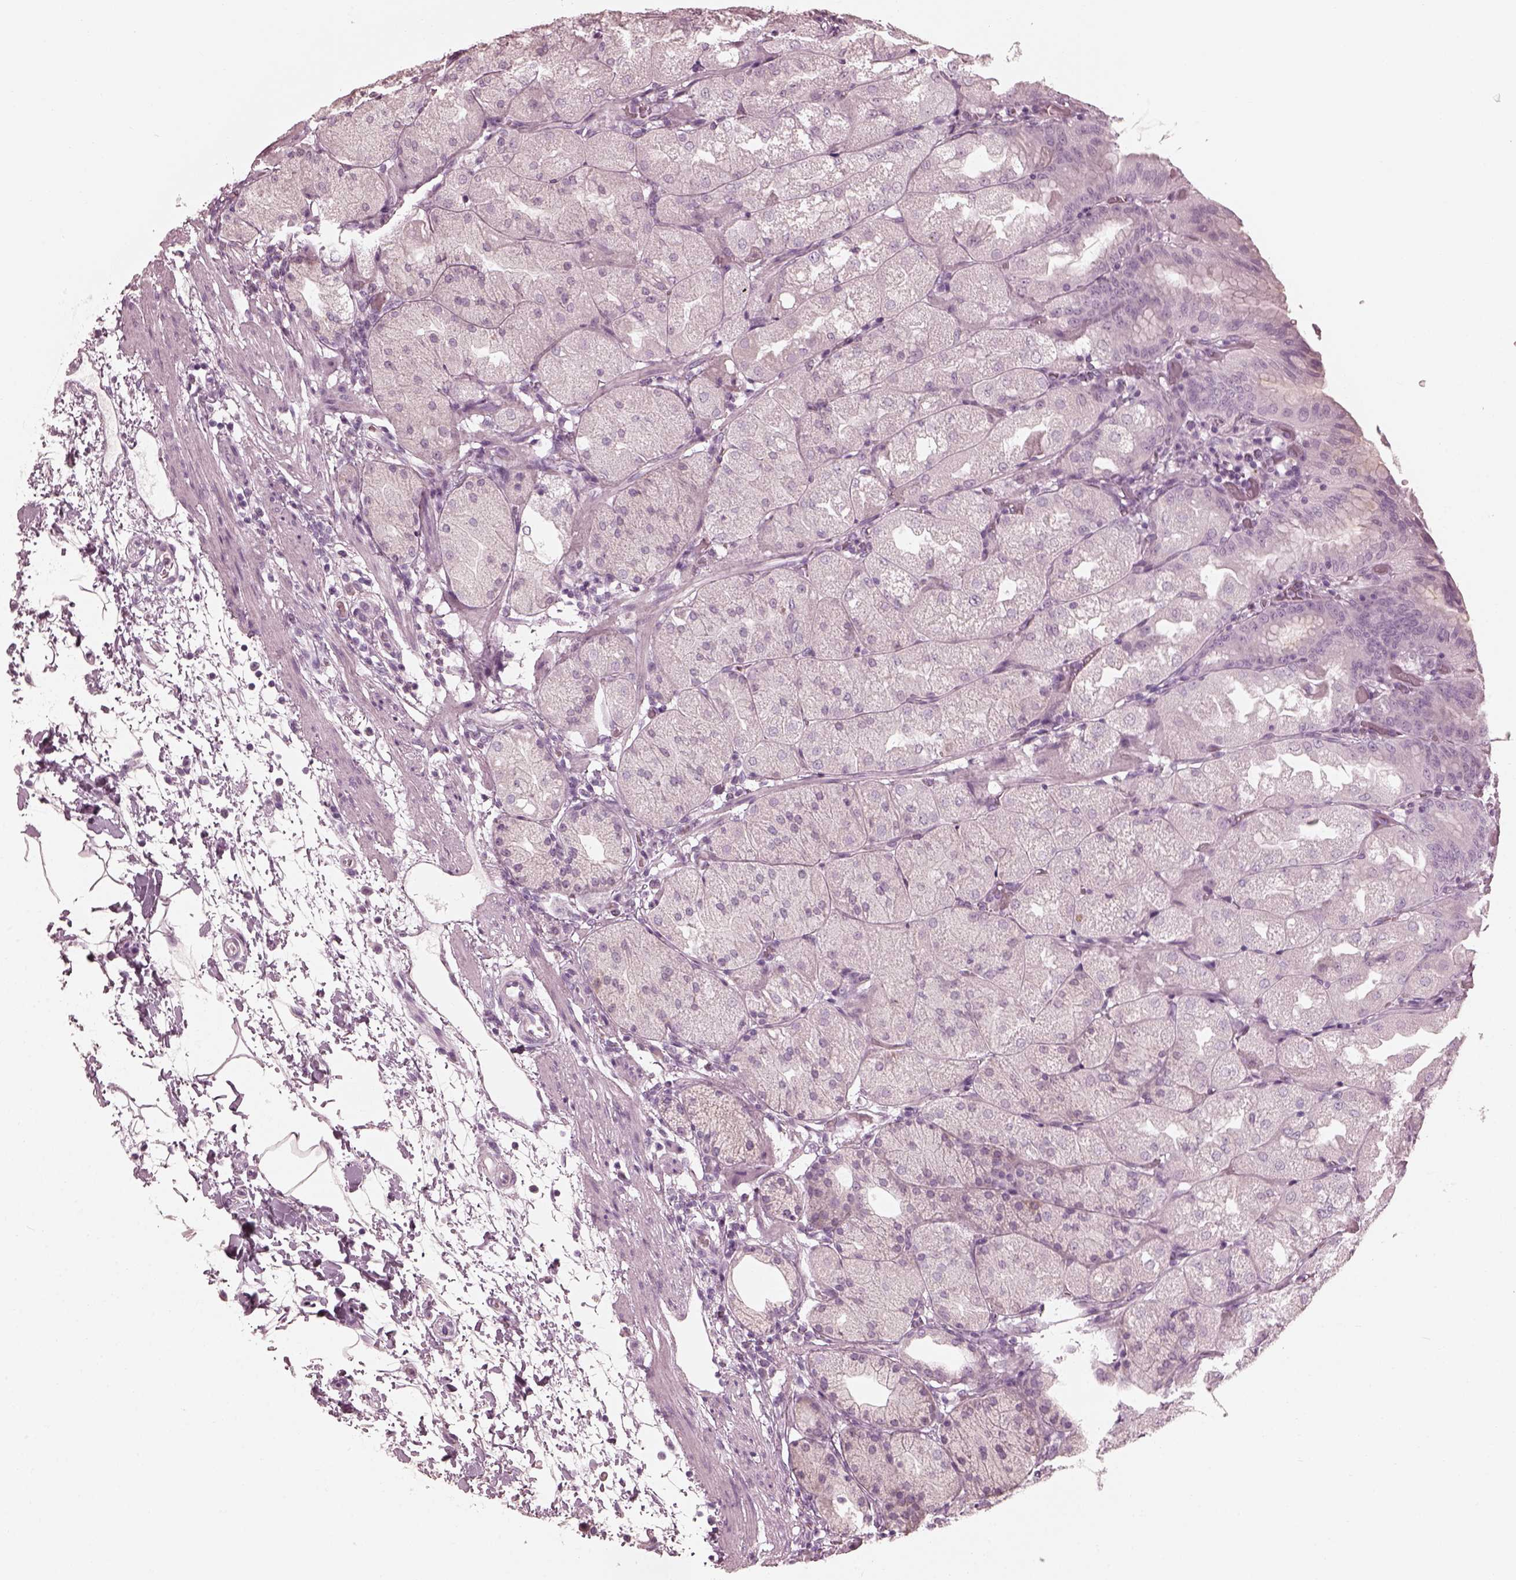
{"staining": {"intensity": "negative", "quantity": "none", "location": "none"}, "tissue": "stomach", "cell_type": "Glandular cells", "image_type": "normal", "snomed": [{"axis": "morphology", "description": "Normal tissue, NOS"}, {"axis": "topography", "description": "Stomach, upper"}, {"axis": "topography", "description": "Stomach"}, {"axis": "topography", "description": "Stomach, lower"}], "caption": "High magnification brightfield microscopy of benign stomach stained with DAB (brown) and counterstained with hematoxylin (blue): glandular cells show no significant staining. (DAB immunohistochemistry visualized using brightfield microscopy, high magnification).", "gene": "SAXO2", "patient": {"sex": "male", "age": 62}}